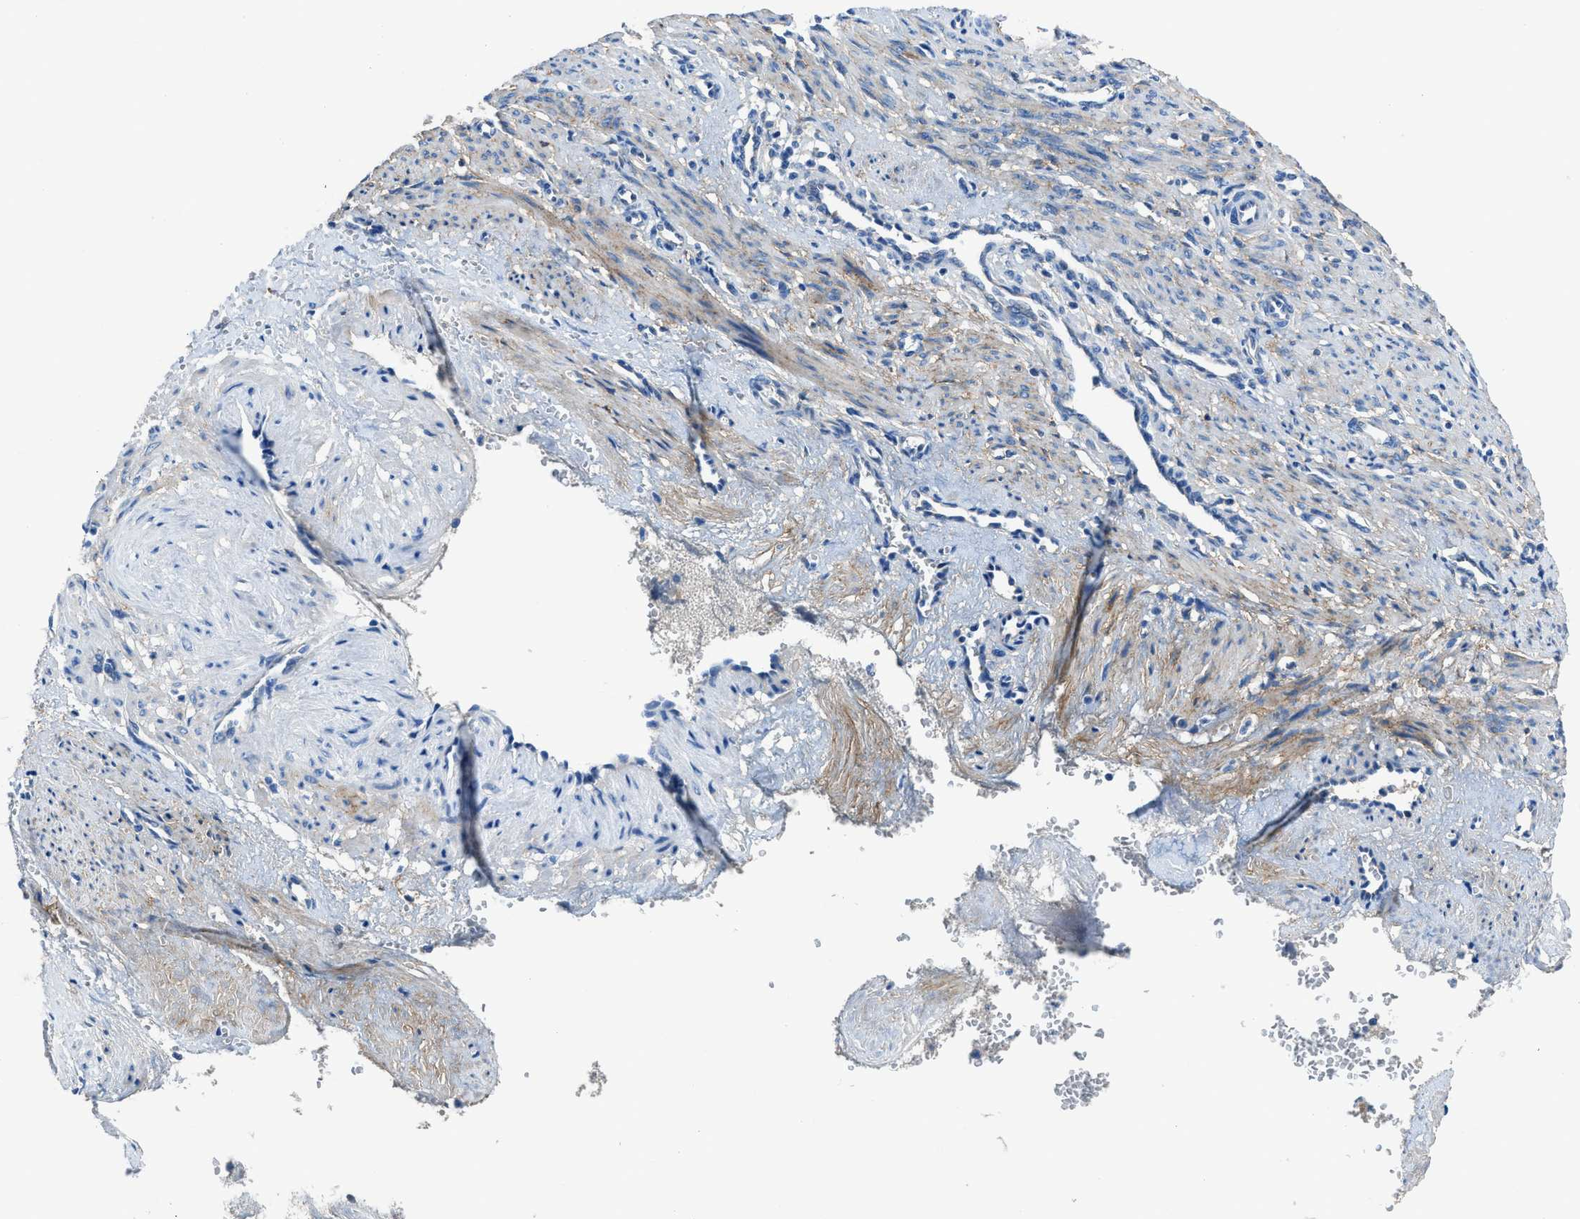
{"staining": {"intensity": "weak", "quantity": "25%-75%", "location": "cytoplasmic/membranous"}, "tissue": "smooth muscle", "cell_type": "Smooth muscle cells", "image_type": "normal", "snomed": [{"axis": "morphology", "description": "Normal tissue, NOS"}, {"axis": "topography", "description": "Endometrium"}], "caption": "An IHC histopathology image of normal tissue is shown. Protein staining in brown shows weak cytoplasmic/membranous positivity in smooth muscle within smooth muscle cells.", "gene": "PTGFRN", "patient": {"sex": "female", "age": 33}}